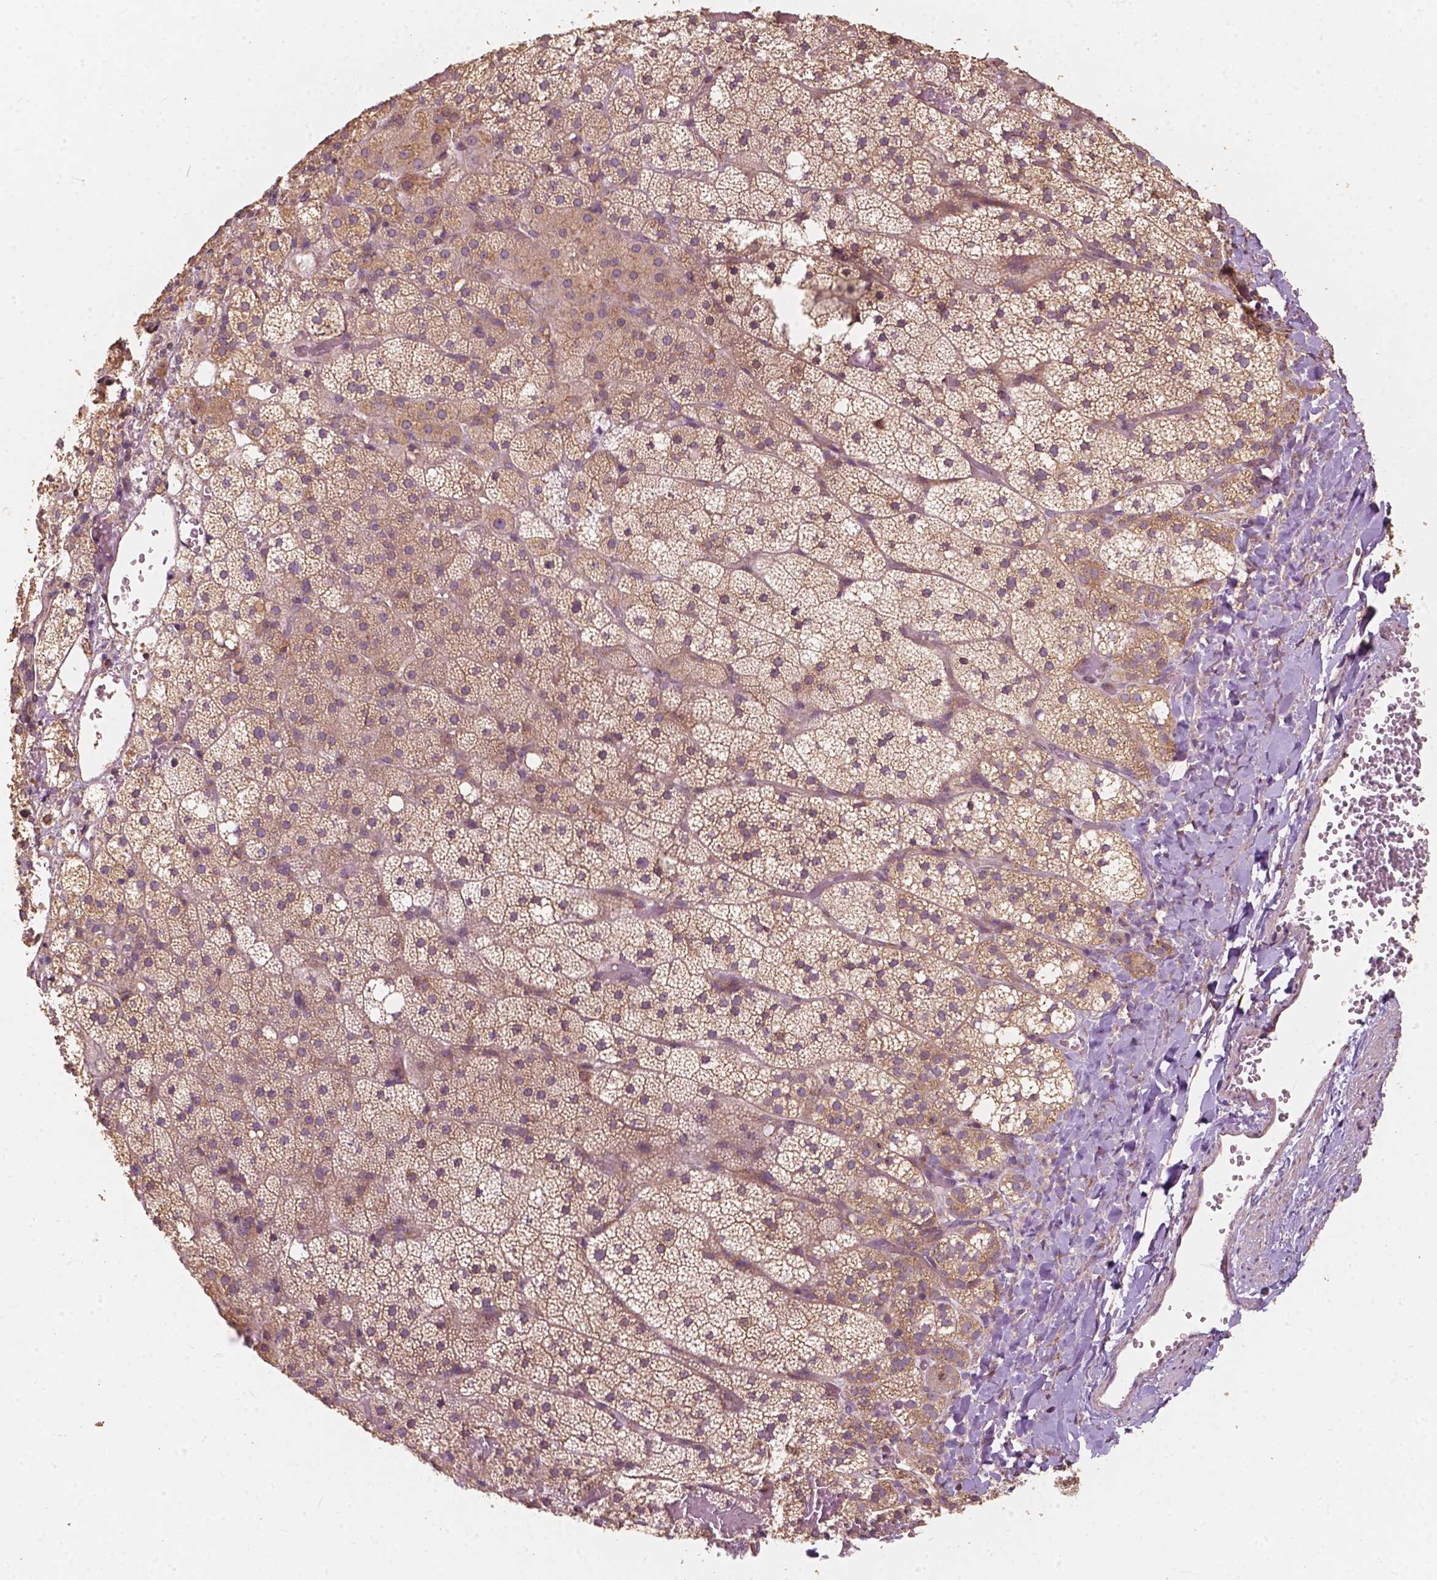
{"staining": {"intensity": "strong", "quantity": "25%-75%", "location": "cytoplasmic/membranous"}, "tissue": "adrenal gland", "cell_type": "Glandular cells", "image_type": "normal", "snomed": [{"axis": "morphology", "description": "Normal tissue, NOS"}, {"axis": "topography", "description": "Adrenal gland"}], "caption": "An image of adrenal gland stained for a protein shows strong cytoplasmic/membranous brown staining in glandular cells.", "gene": "G3BP1", "patient": {"sex": "male", "age": 53}}